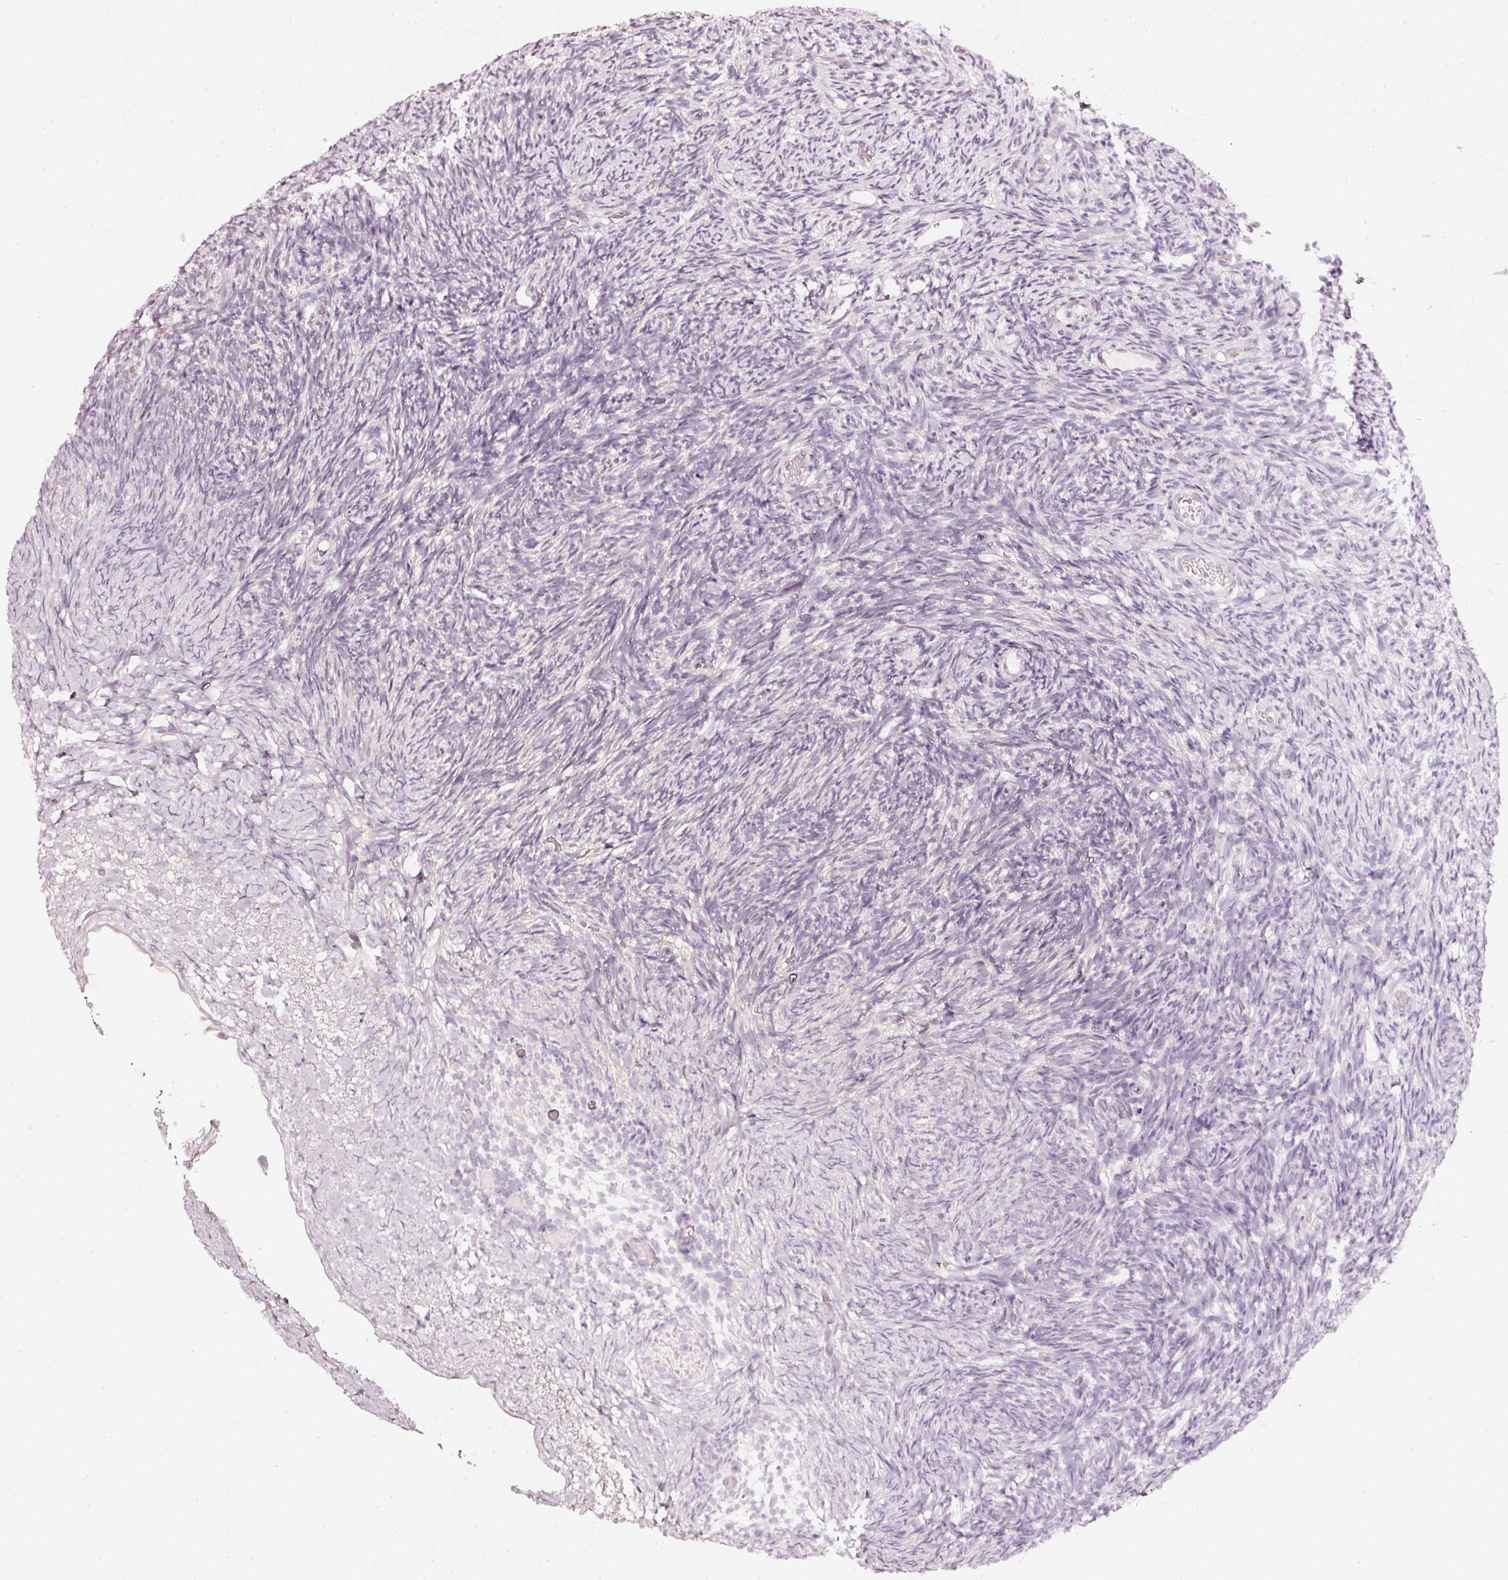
{"staining": {"intensity": "negative", "quantity": "none", "location": "none"}, "tissue": "ovary", "cell_type": "Ovarian stroma cells", "image_type": "normal", "snomed": [{"axis": "morphology", "description": "Normal tissue, NOS"}, {"axis": "topography", "description": "Ovary"}], "caption": "Ovarian stroma cells are negative for protein expression in normal human ovary. (Immunohistochemistry (ihc), brightfield microscopy, high magnification).", "gene": "CNP", "patient": {"sex": "female", "age": 39}}